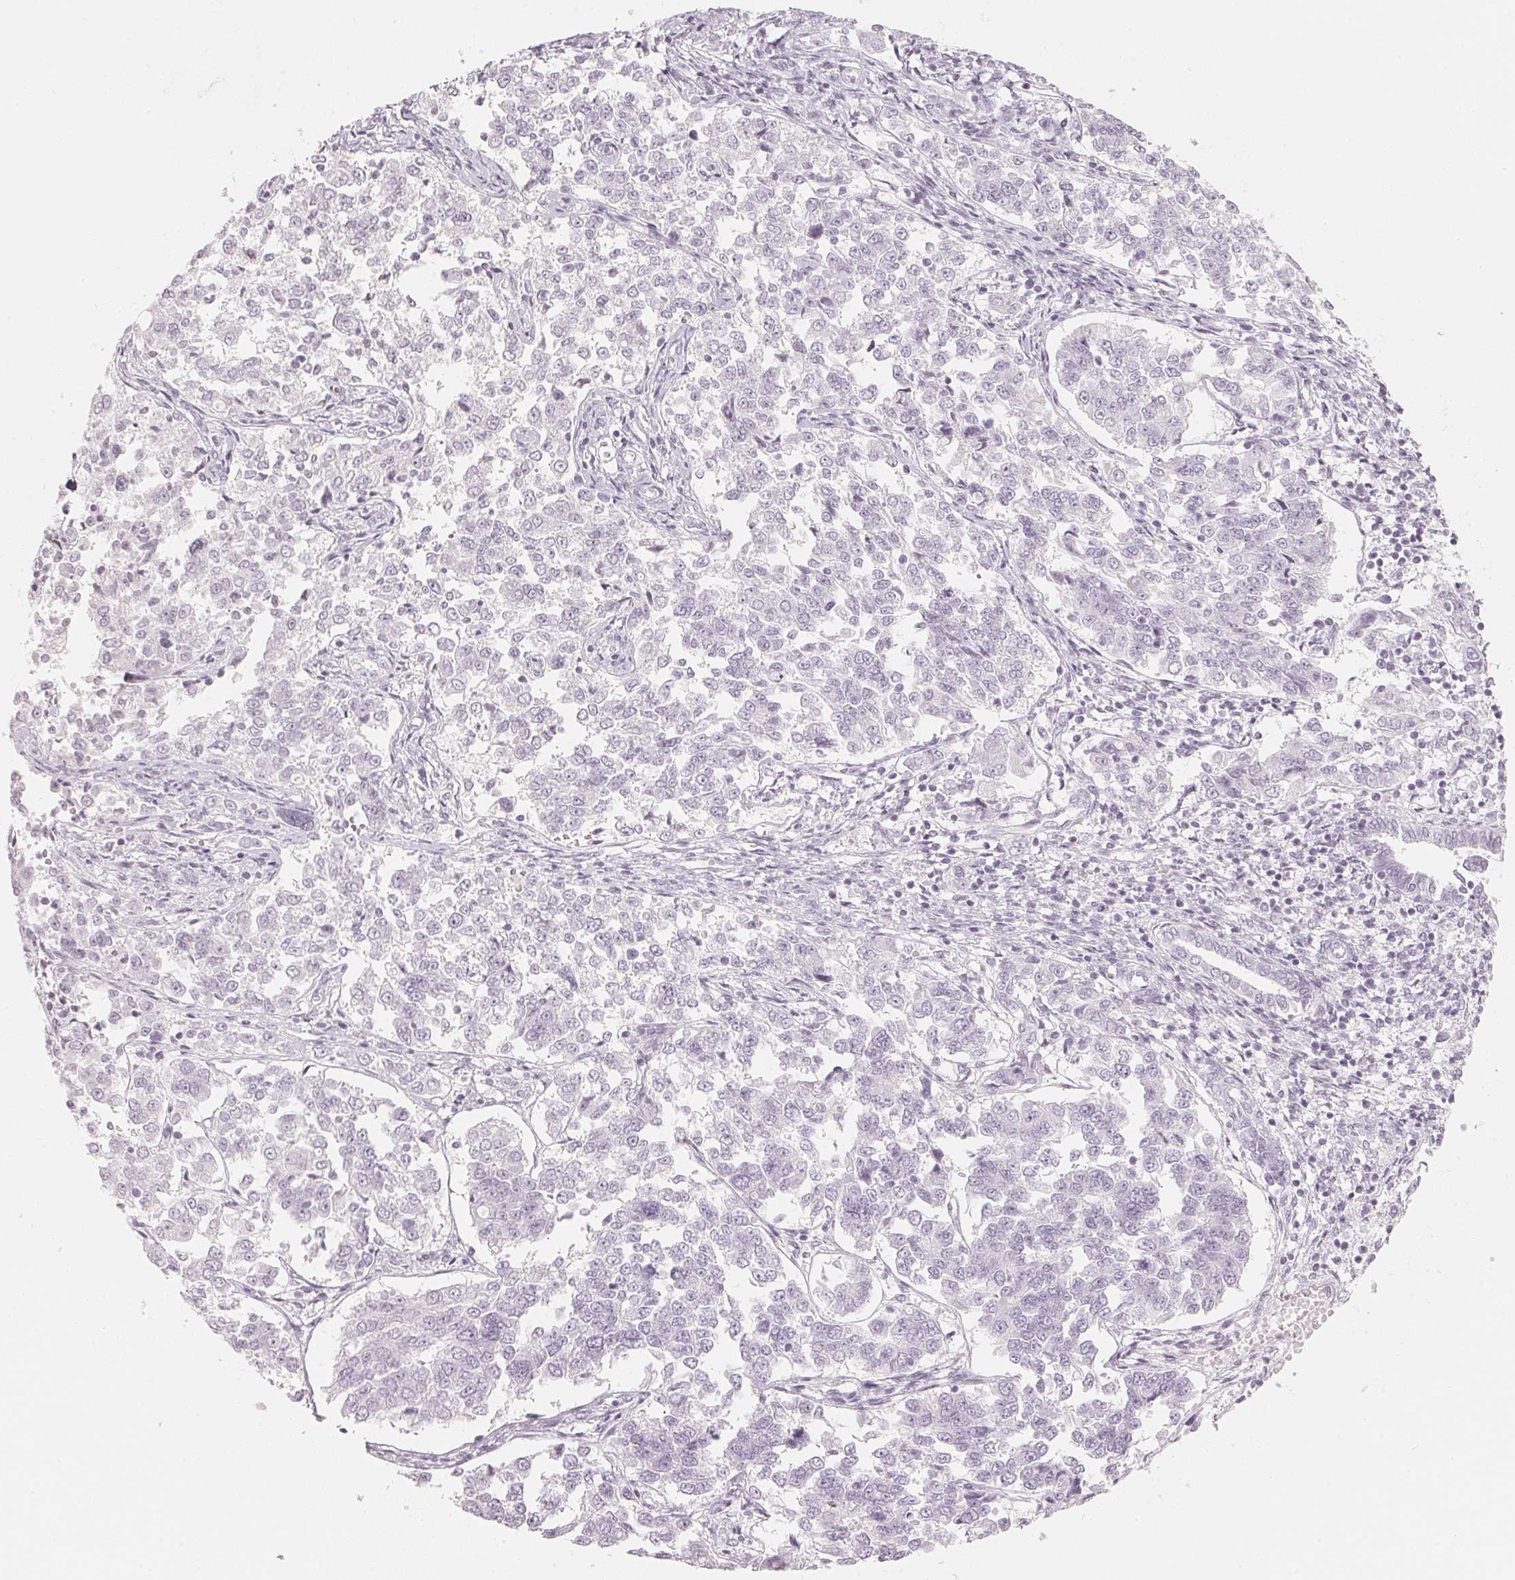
{"staining": {"intensity": "negative", "quantity": "none", "location": "none"}, "tissue": "endometrial cancer", "cell_type": "Tumor cells", "image_type": "cancer", "snomed": [{"axis": "morphology", "description": "Adenocarcinoma, NOS"}, {"axis": "topography", "description": "Endometrium"}], "caption": "Adenocarcinoma (endometrial) stained for a protein using IHC displays no staining tumor cells.", "gene": "SLC22A8", "patient": {"sex": "female", "age": 43}}